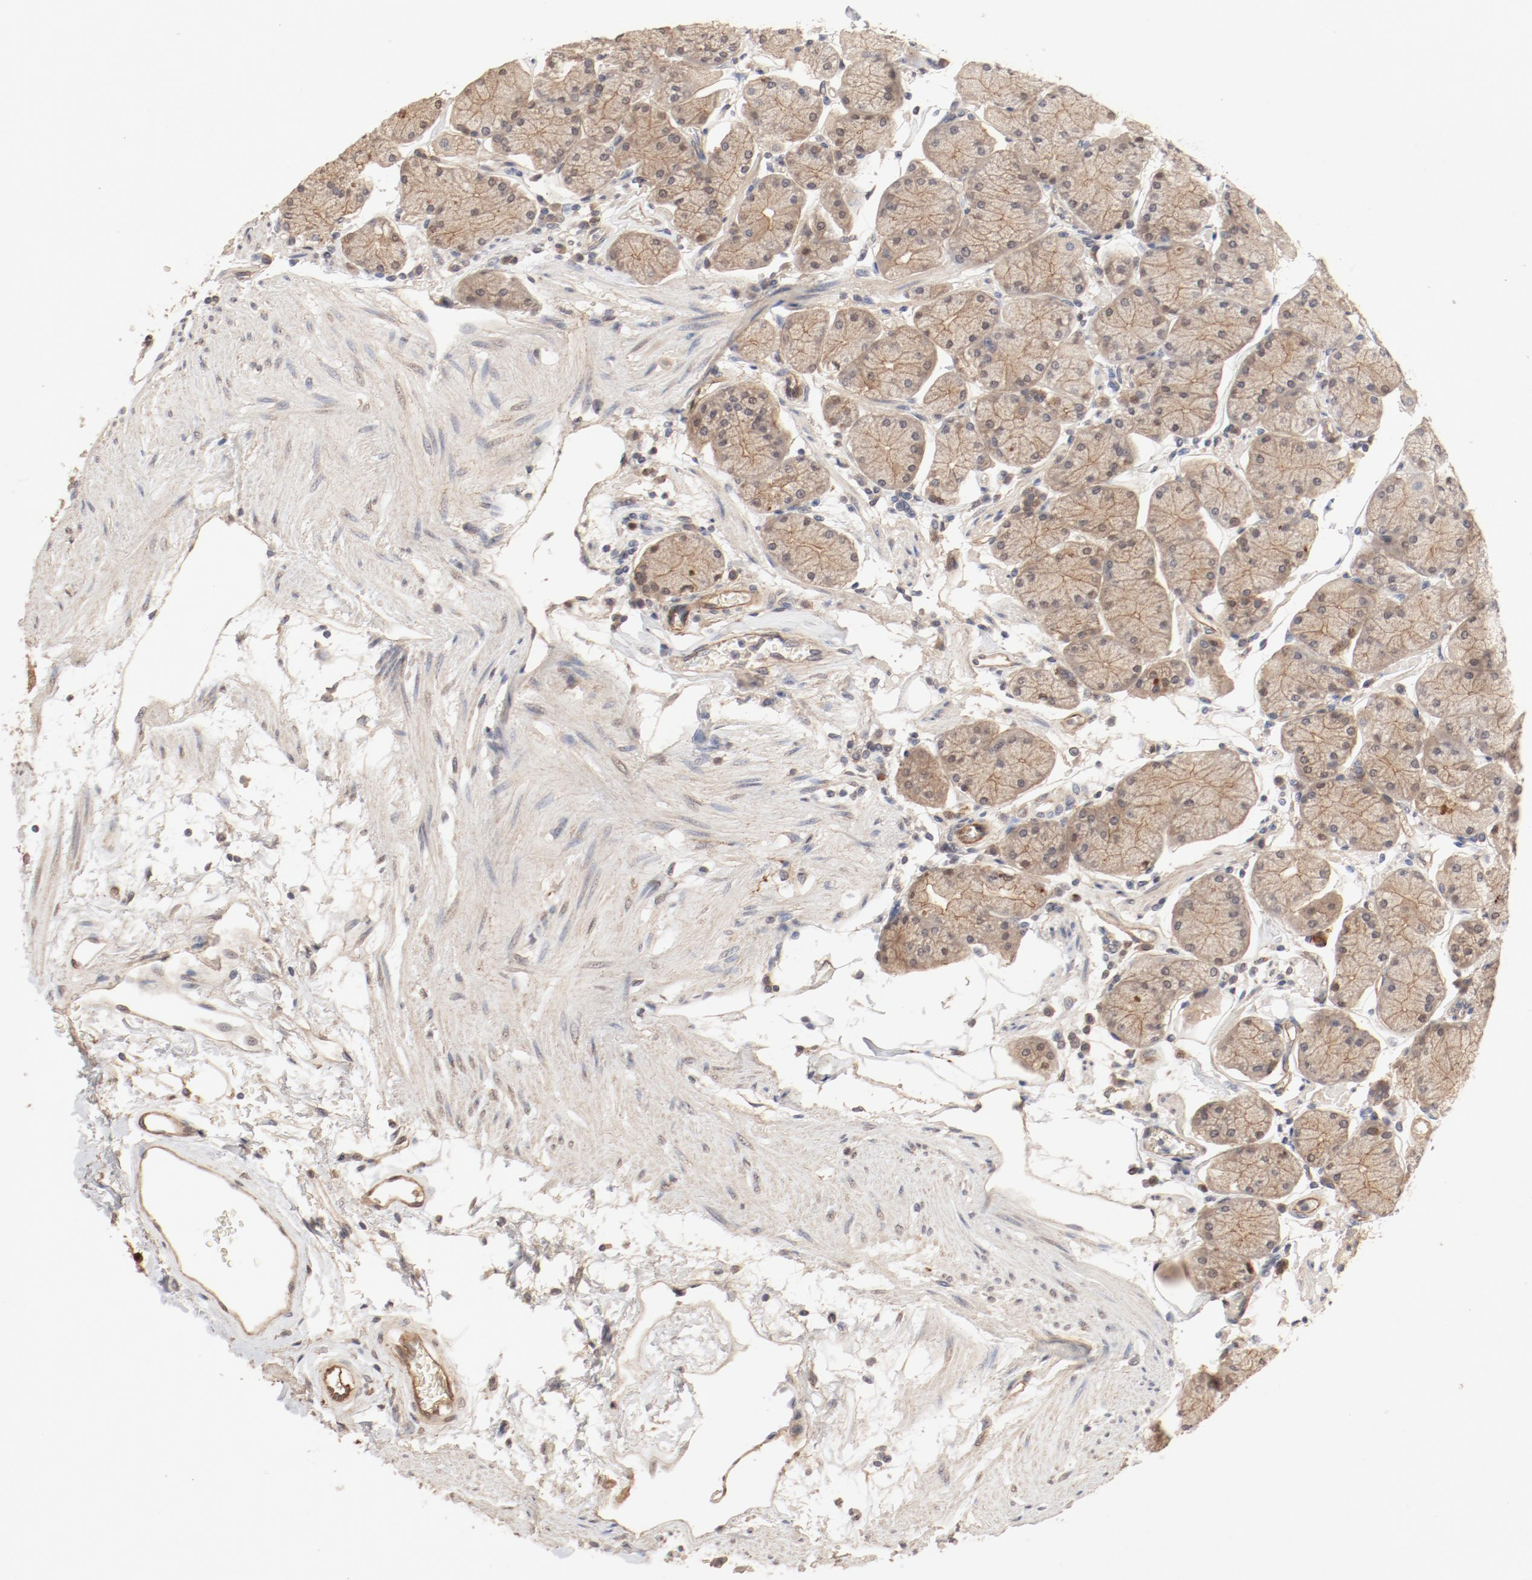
{"staining": {"intensity": "moderate", "quantity": ">75%", "location": "cytoplasmic/membranous,nuclear"}, "tissue": "stomach", "cell_type": "Glandular cells", "image_type": "normal", "snomed": [{"axis": "morphology", "description": "Normal tissue, NOS"}, {"axis": "topography", "description": "Stomach, upper"}, {"axis": "topography", "description": "Stomach"}], "caption": "Immunohistochemical staining of benign human stomach displays moderate cytoplasmic/membranous,nuclear protein expression in approximately >75% of glandular cells.", "gene": "IL3RA", "patient": {"sex": "male", "age": 76}}